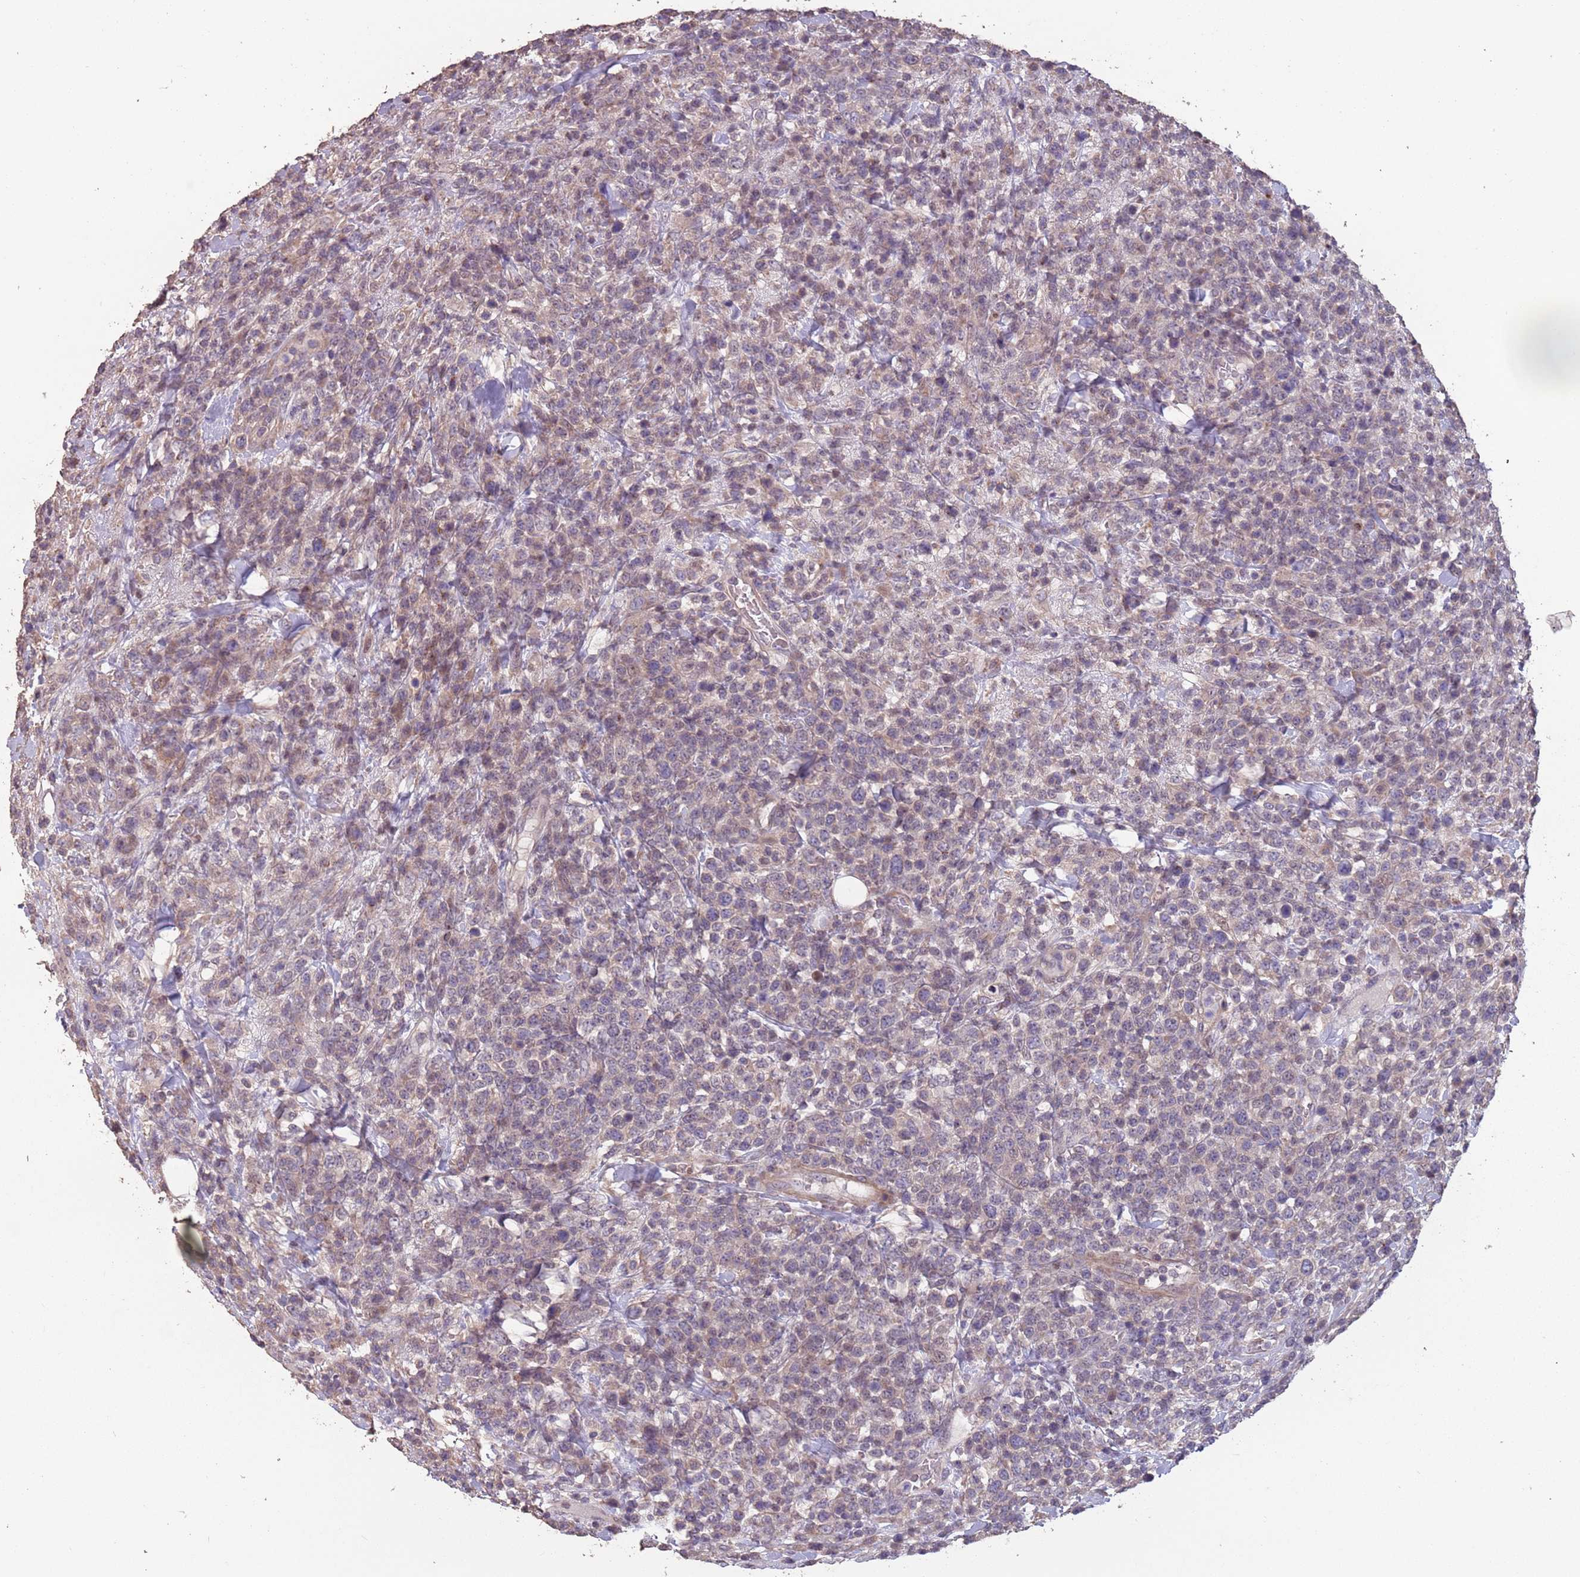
{"staining": {"intensity": "weak", "quantity": "25%-75%", "location": "cytoplasmic/membranous"}, "tissue": "lymphoma", "cell_type": "Tumor cells", "image_type": "cancer", "snomed": [{"axis": "morphology", "description": "Malignant lymphoma, non-Hodgkin's type, High grade"}, {"axis": "topography", "description": "Colon"}], "caption": "IHC staining of malignant lymphoma, non-Hodgkin's type (high-grade), which shows low levels of weak cytoplasmic/membranous expression in approximately 25%-75% of tumor cells indicating weak cytoplasmic/membranous protein expression. The staining was performed using DAB (brown) for protein detection and nuclei were counterstained in hematoxylin (blue).", "gene": "MBD3L1", "patient": {"sex": "female", "age": 53}}